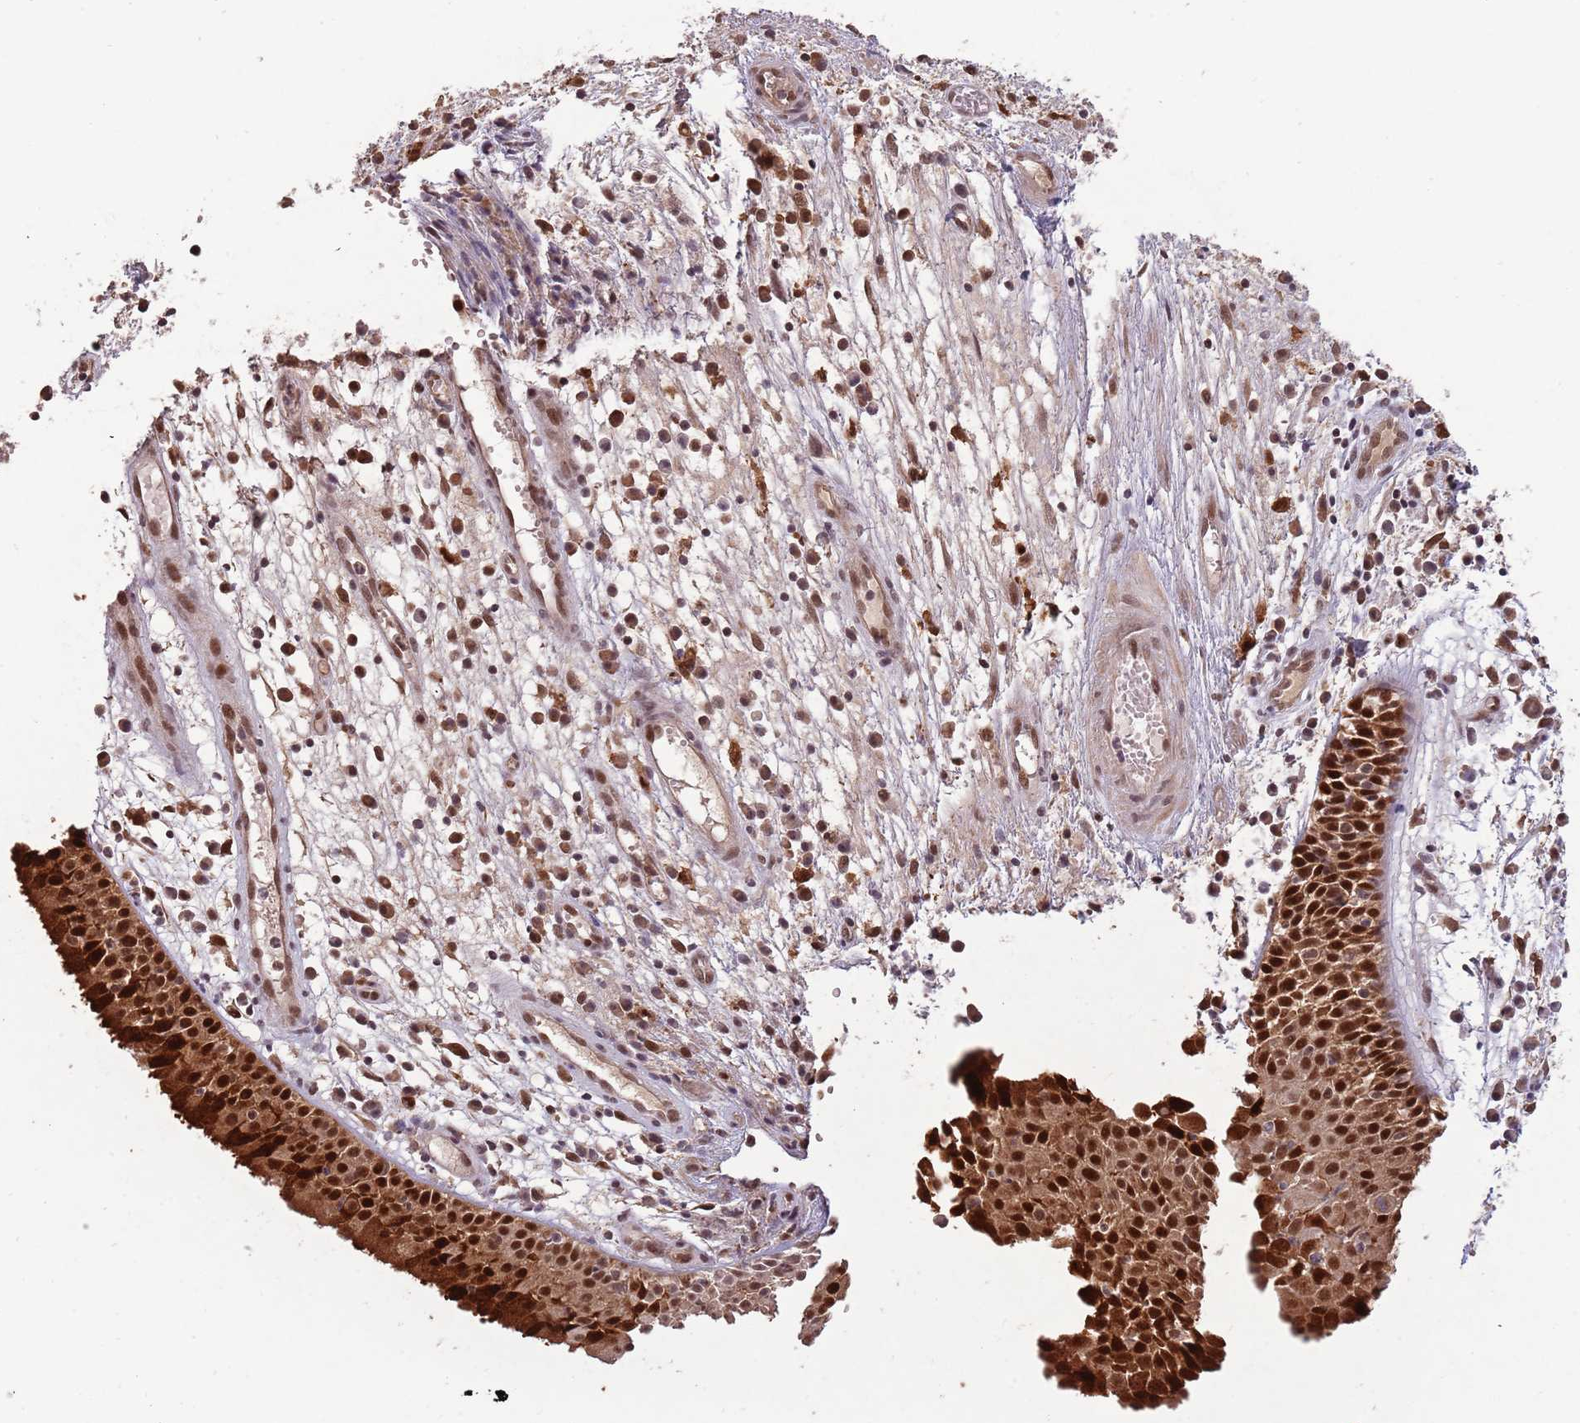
{"staining": {"intensity": "strong", "quantity": ">75%", "location": "cytoplasmic/membranous,nuclear"}, "tissue": "nasopharynx", "cell_type": "Respiratory epithelial cells", "image_type": "normal", "snomed": [{"axis": "morphology", "description": "Normal tissue, NOS"}, {"axis": "topography", "description": "Nasopharynx"}], "caption": "Immunohistochemistry (IHC) photomicrograph of normal nasopharynx: nasopharynx stained using IHC reveals high levels of strong protein expression localized specifically in the cytoplasmic/membranous,nuclear of respiratory epithelial cells, appearing as a cytoplasmic/membranous,nuclear brown color.", "gene": "ZNF639", "patient": {"sex": "female", "age": 63}}